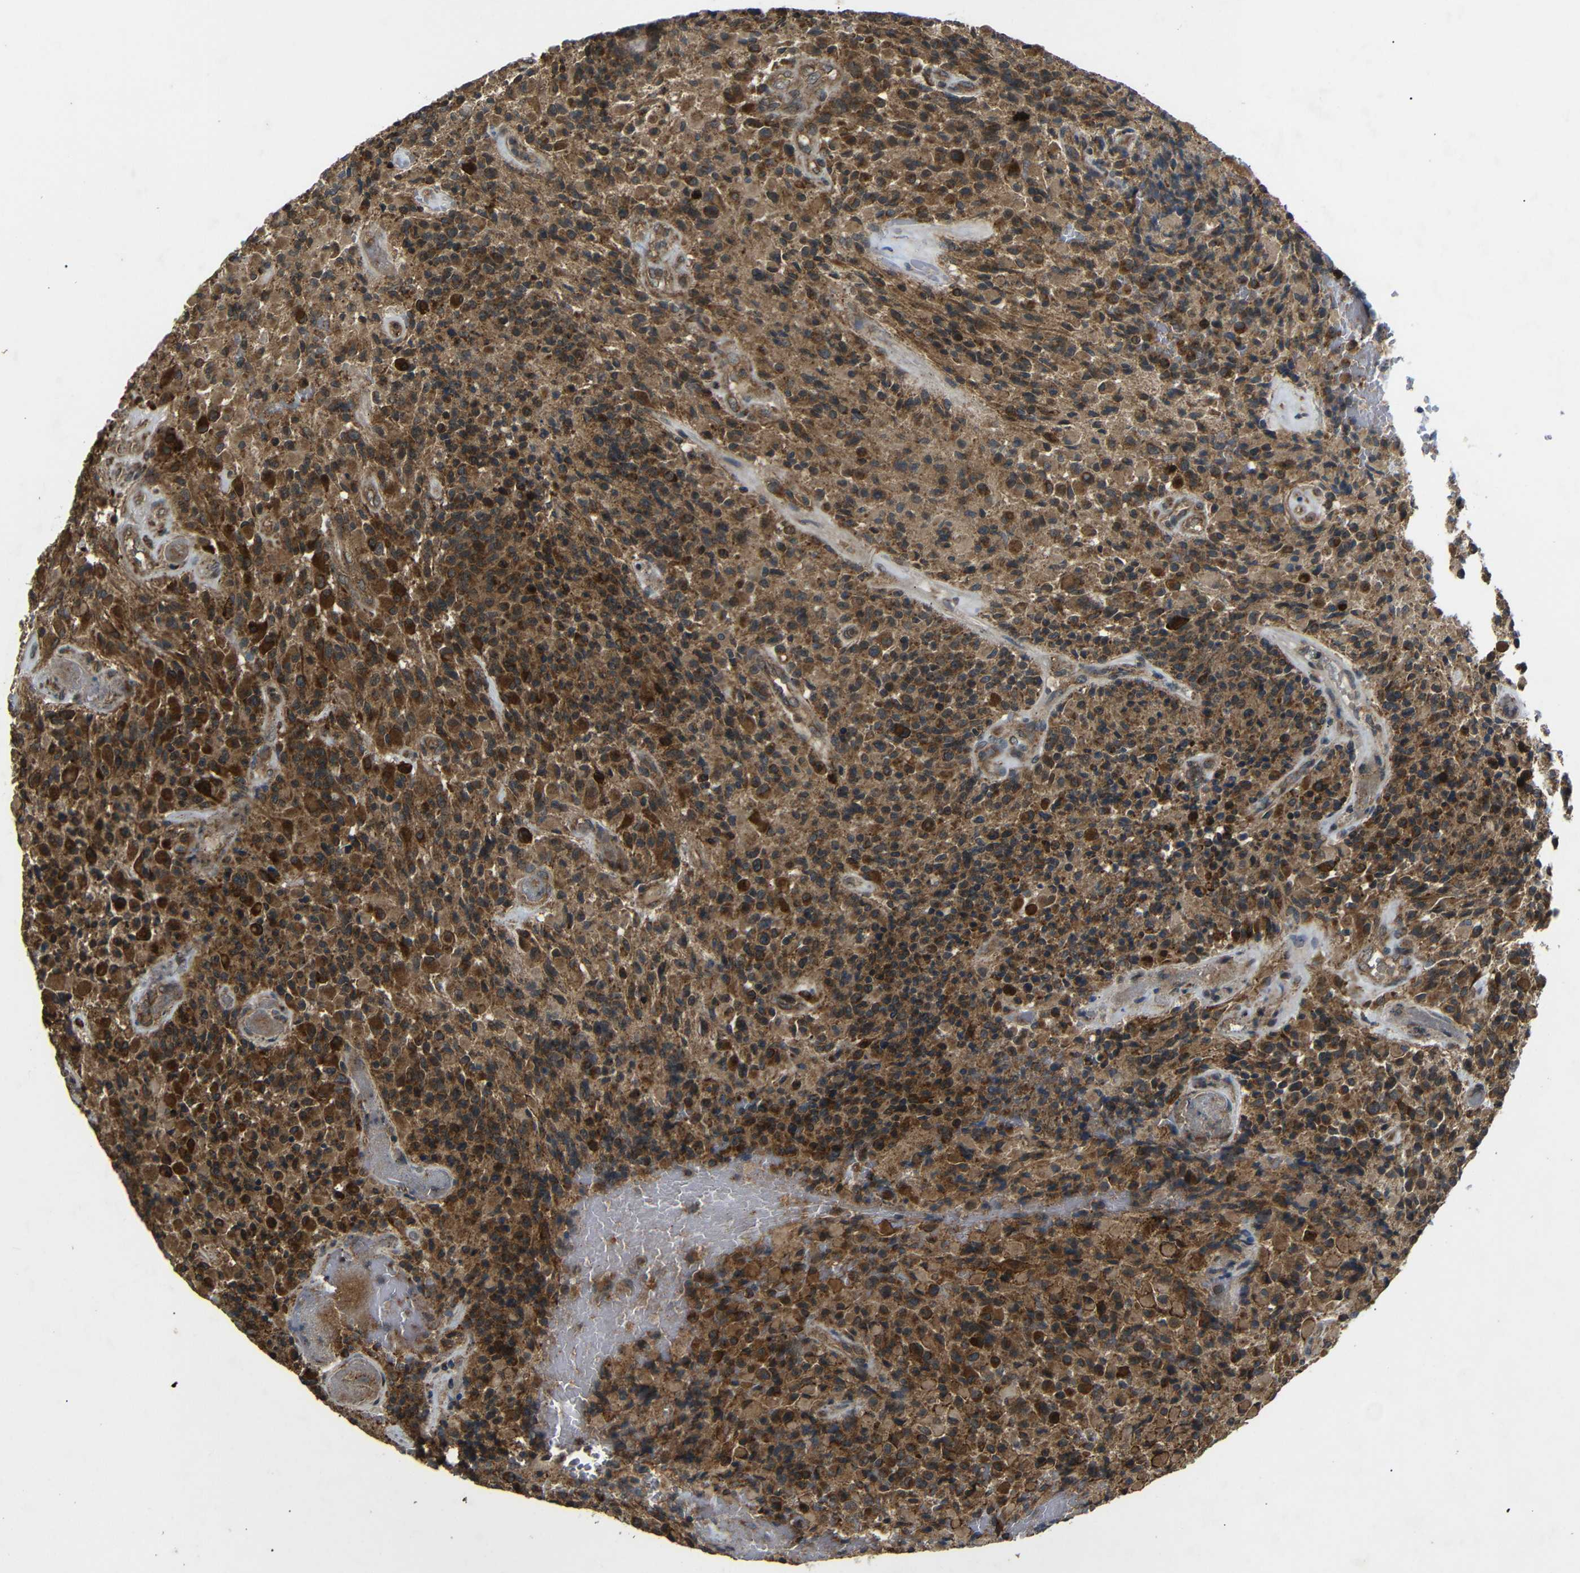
{"staining": {"intensity": "strong", "quantity": "25%-75%", "location": "cytoplasmic/membranous"}, "tissue": "glioma", "cell_type": "Tumor cells", "image_type": "cancer", "snomed": [{"axis": "morphology", "description": "Glioma, malignant, High grade"}, {"axis": "topography", "description": "Brain"}], "caption": "Brown immunohistochemical staining in high-grade glioma (malignant) reveals strong cytoplasmic/membranous expression in about 25%-75% of tumor cells.", "gene": "TRPC1", "patient": {"sex": "male", "age": 71}}